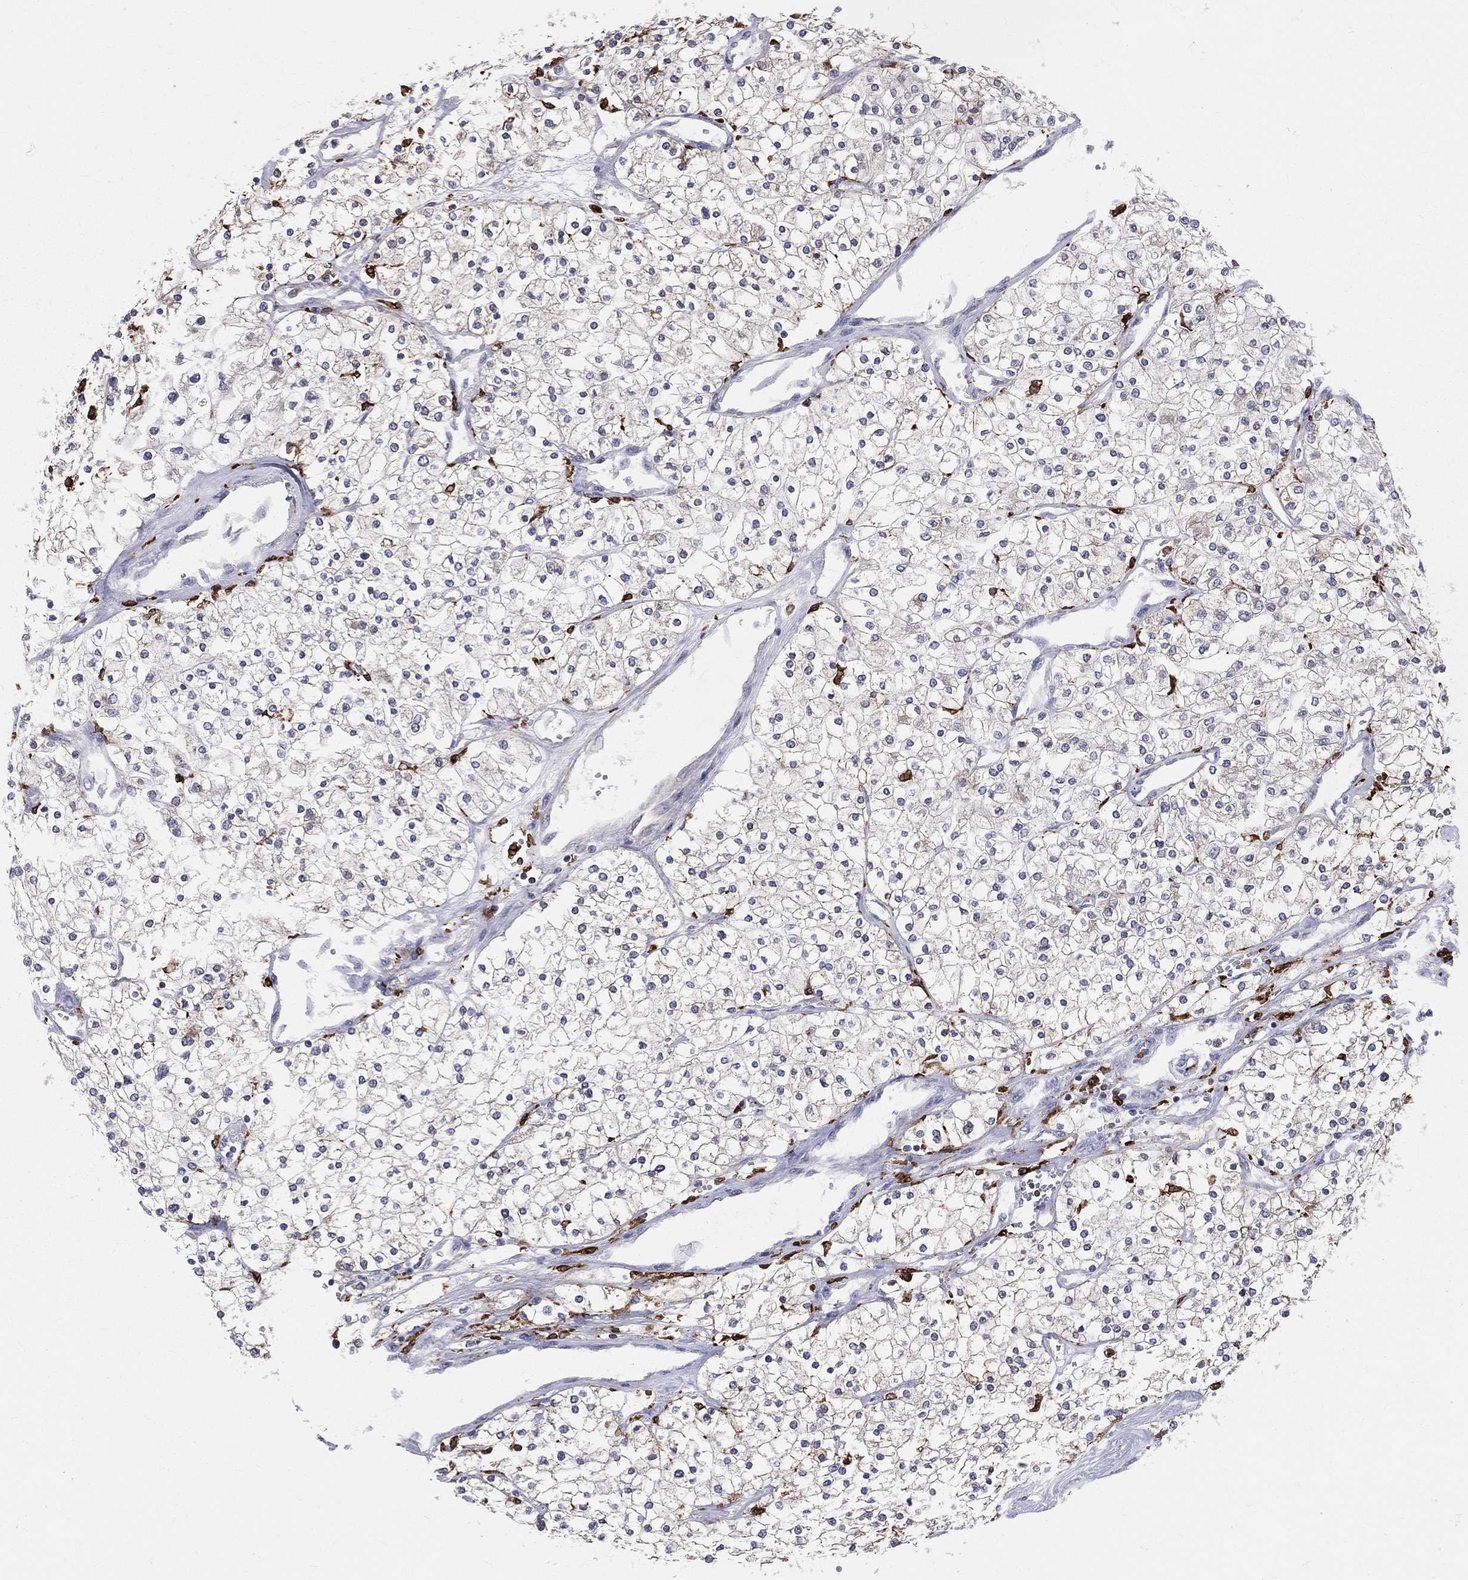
{"staining": {"intensity": "moderate", "quantity": "<25%", "location": "cytoplasmic/membranous"}, "tissue": "renal cancer", "cell_type": "Tumor cells", "image_type": "cancer", "snomed": [{"axis": "morphology", "description": "Adenocarcinoma, NOS"}, {"axis": "topography", "description": "Kidney"}], "caption": "The micrograph shows a brown stain indicating the presence of a protein in the cytoplasmic/membranous of tumor cells in adenocarcinoma (renal). The staining was performed using DAB (3,3'-diaminobenzidine) to visualize the protein expression in brown, while the nuclei were stained in blue with hematoxylin (Magnification: 20x).", "gene": "CD74", "patient": {"sex": "male", "age": 80}}